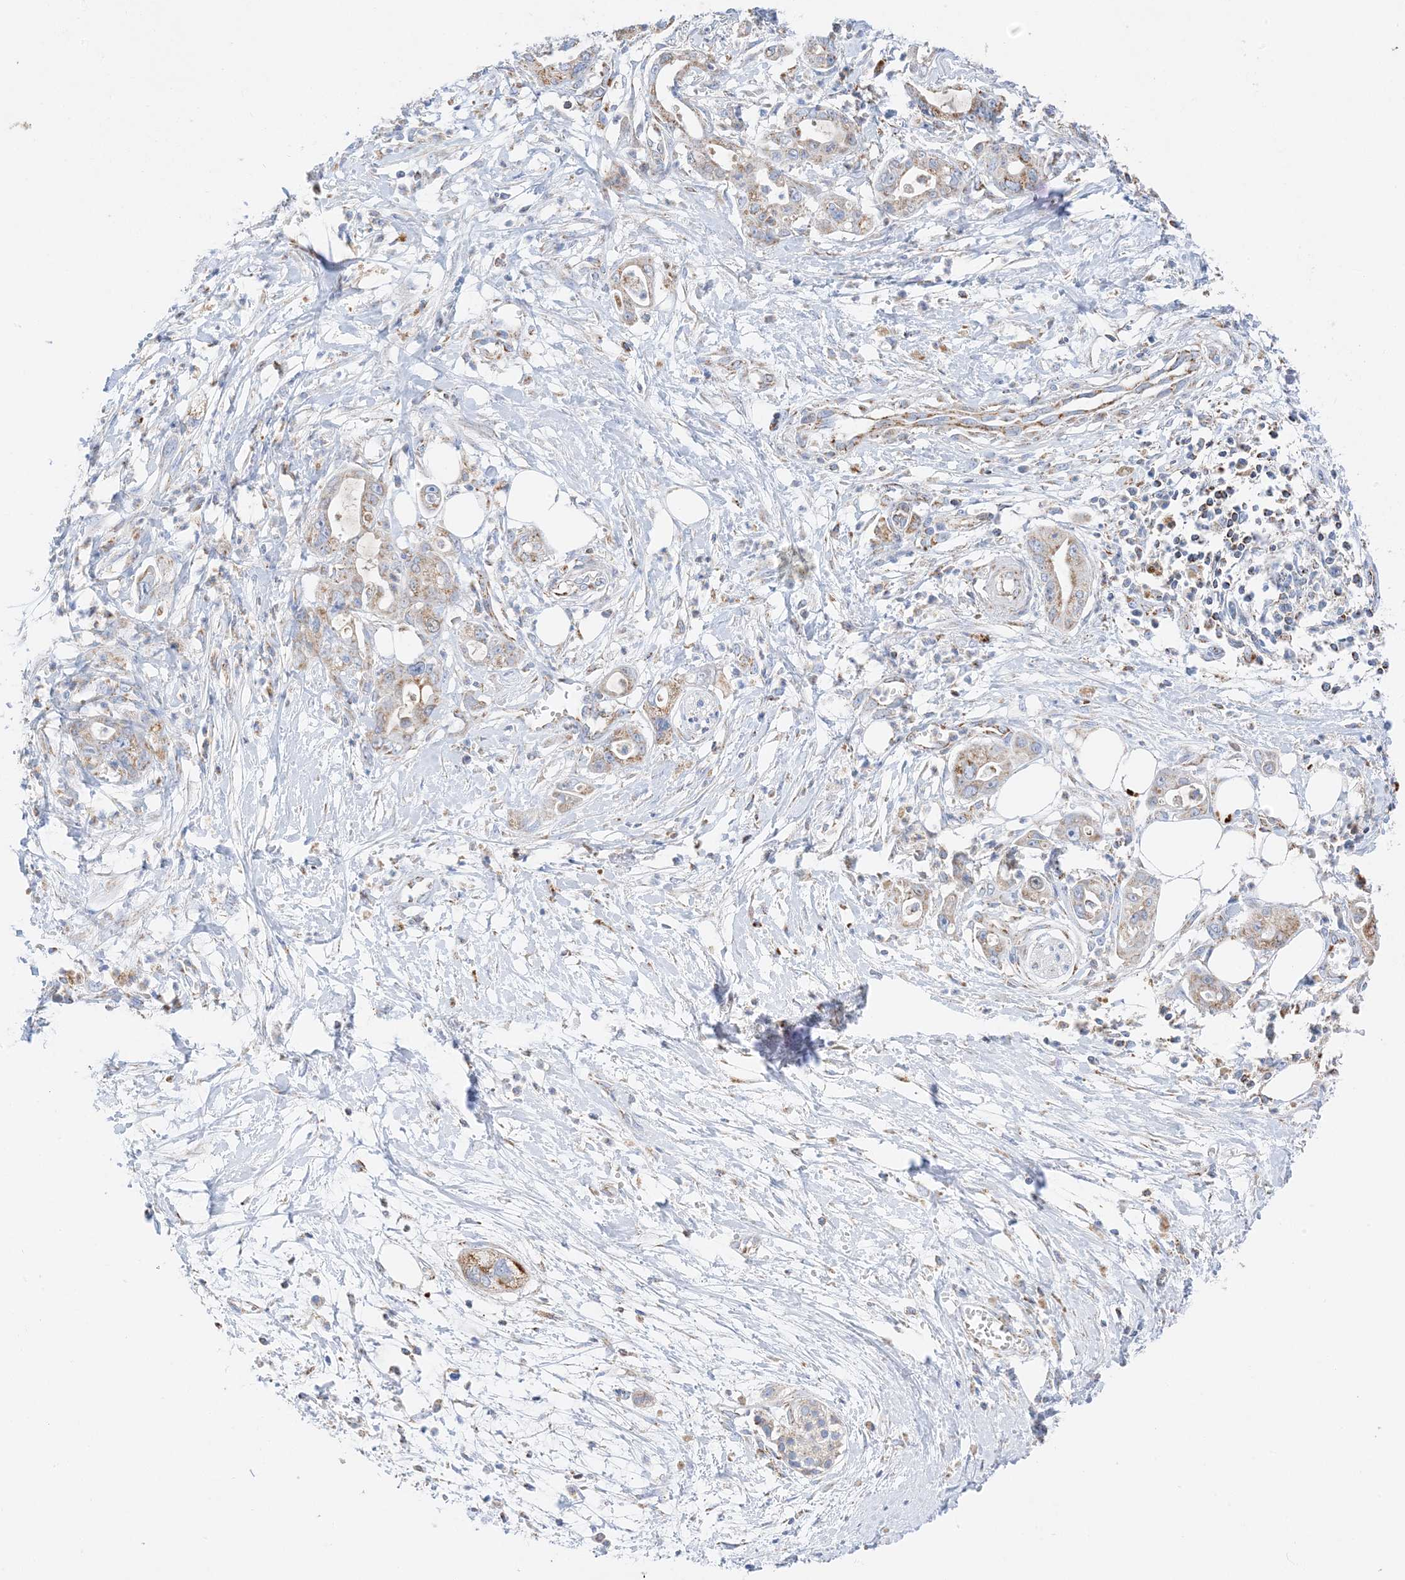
{"staining": {"intensity": "moderate", "quantity": ">75%", "location": "cytoplasmic/membranous"}, "tissue": "pancreatic cancer", "cell_type": "Tumor cells", "image_type": "cancer", "snomed": [{"axis": "morphology", "description": "Adenocarcinoma, NOS"}, {"axis": "topography", "description": "Pancreas"}], "caption": "Protein staining demonstrates moderate cytoplasmic/membranous staining in approximately >75% of tumor cells in adenocarcinoma (pancreatic).", "gene": "CAPN13", "patient": {"sex": "male", "age": 68}}